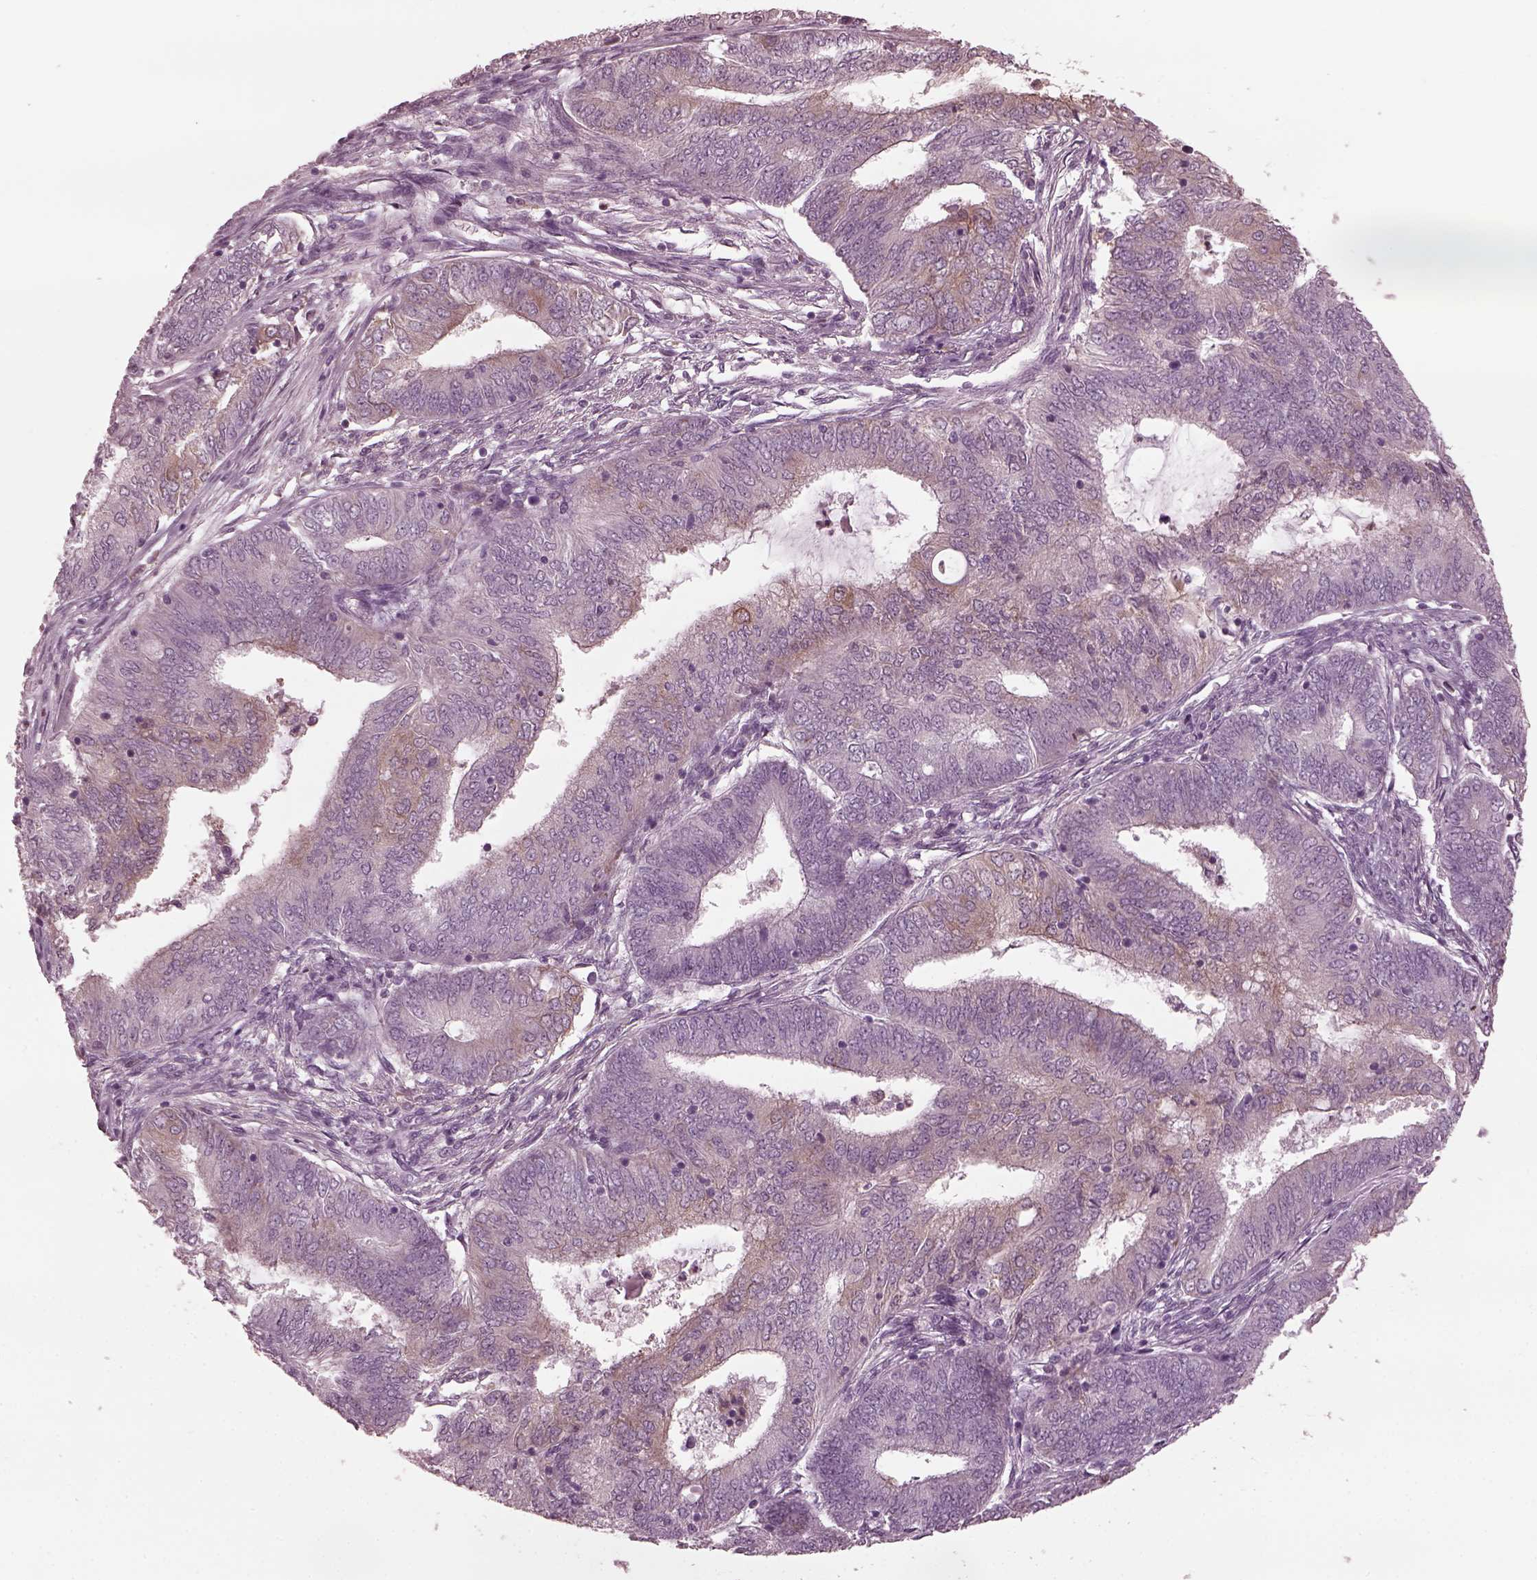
{"staining": {"intensity": "weak", "quantity": "<25%", "location": "cytoplasmic/membranous"}, "tissue": "endometrial cancer", "cell_type": "Tumor cells", "image_type": "cancer", "snomed": [{"axis": "morphology", "description": "Adenocarcinoma, NOS"}, {"axis": "topography", "description": "Endometrium"}], "caption": "Protein analysis of adenocarcinoma (endometrial) displays no significant positivity in tumor cells.", "gene": "PSTPIP2", "patient": {"sex": "female", "age": 62}}